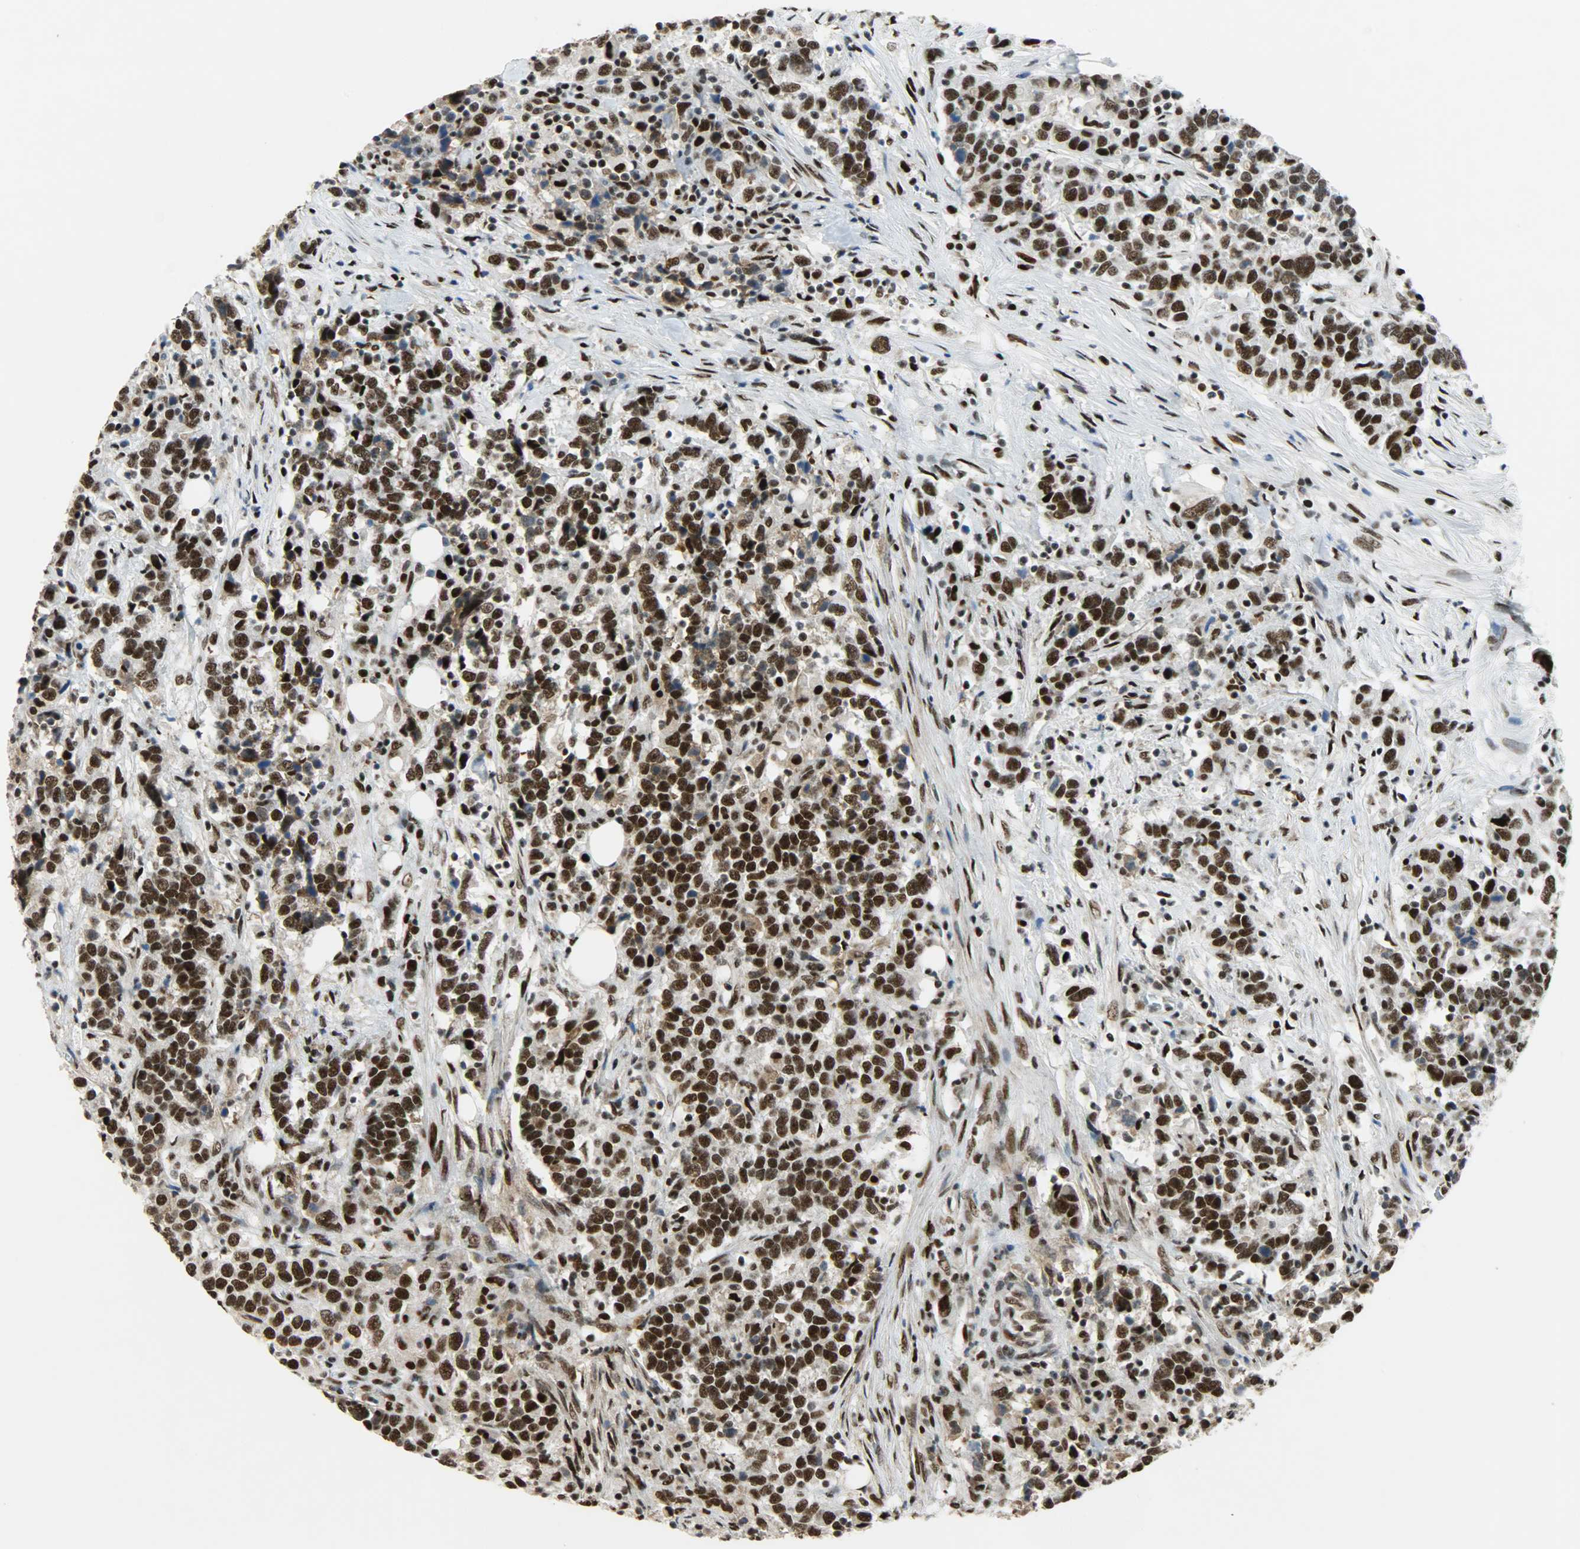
{"staining": {"intensity": "strong", "quantity": ">75%", "location": "nuclear"}, "tissue": "urothelial cancer", "cell_type": "Tumor cells", "image_type": "cancer", "snomed": [{"axis": "morphology", "description": "Urothelial carcinoma, High grade"}, {"axis": "topography", "description": "Urinary bladder"}], "caption": "A brown stain shows strong nuclear staining of a protein in human urothelial cancer tumor cells.", "gene": "SSB", "patient": {"sex": "male", "age": 61}}